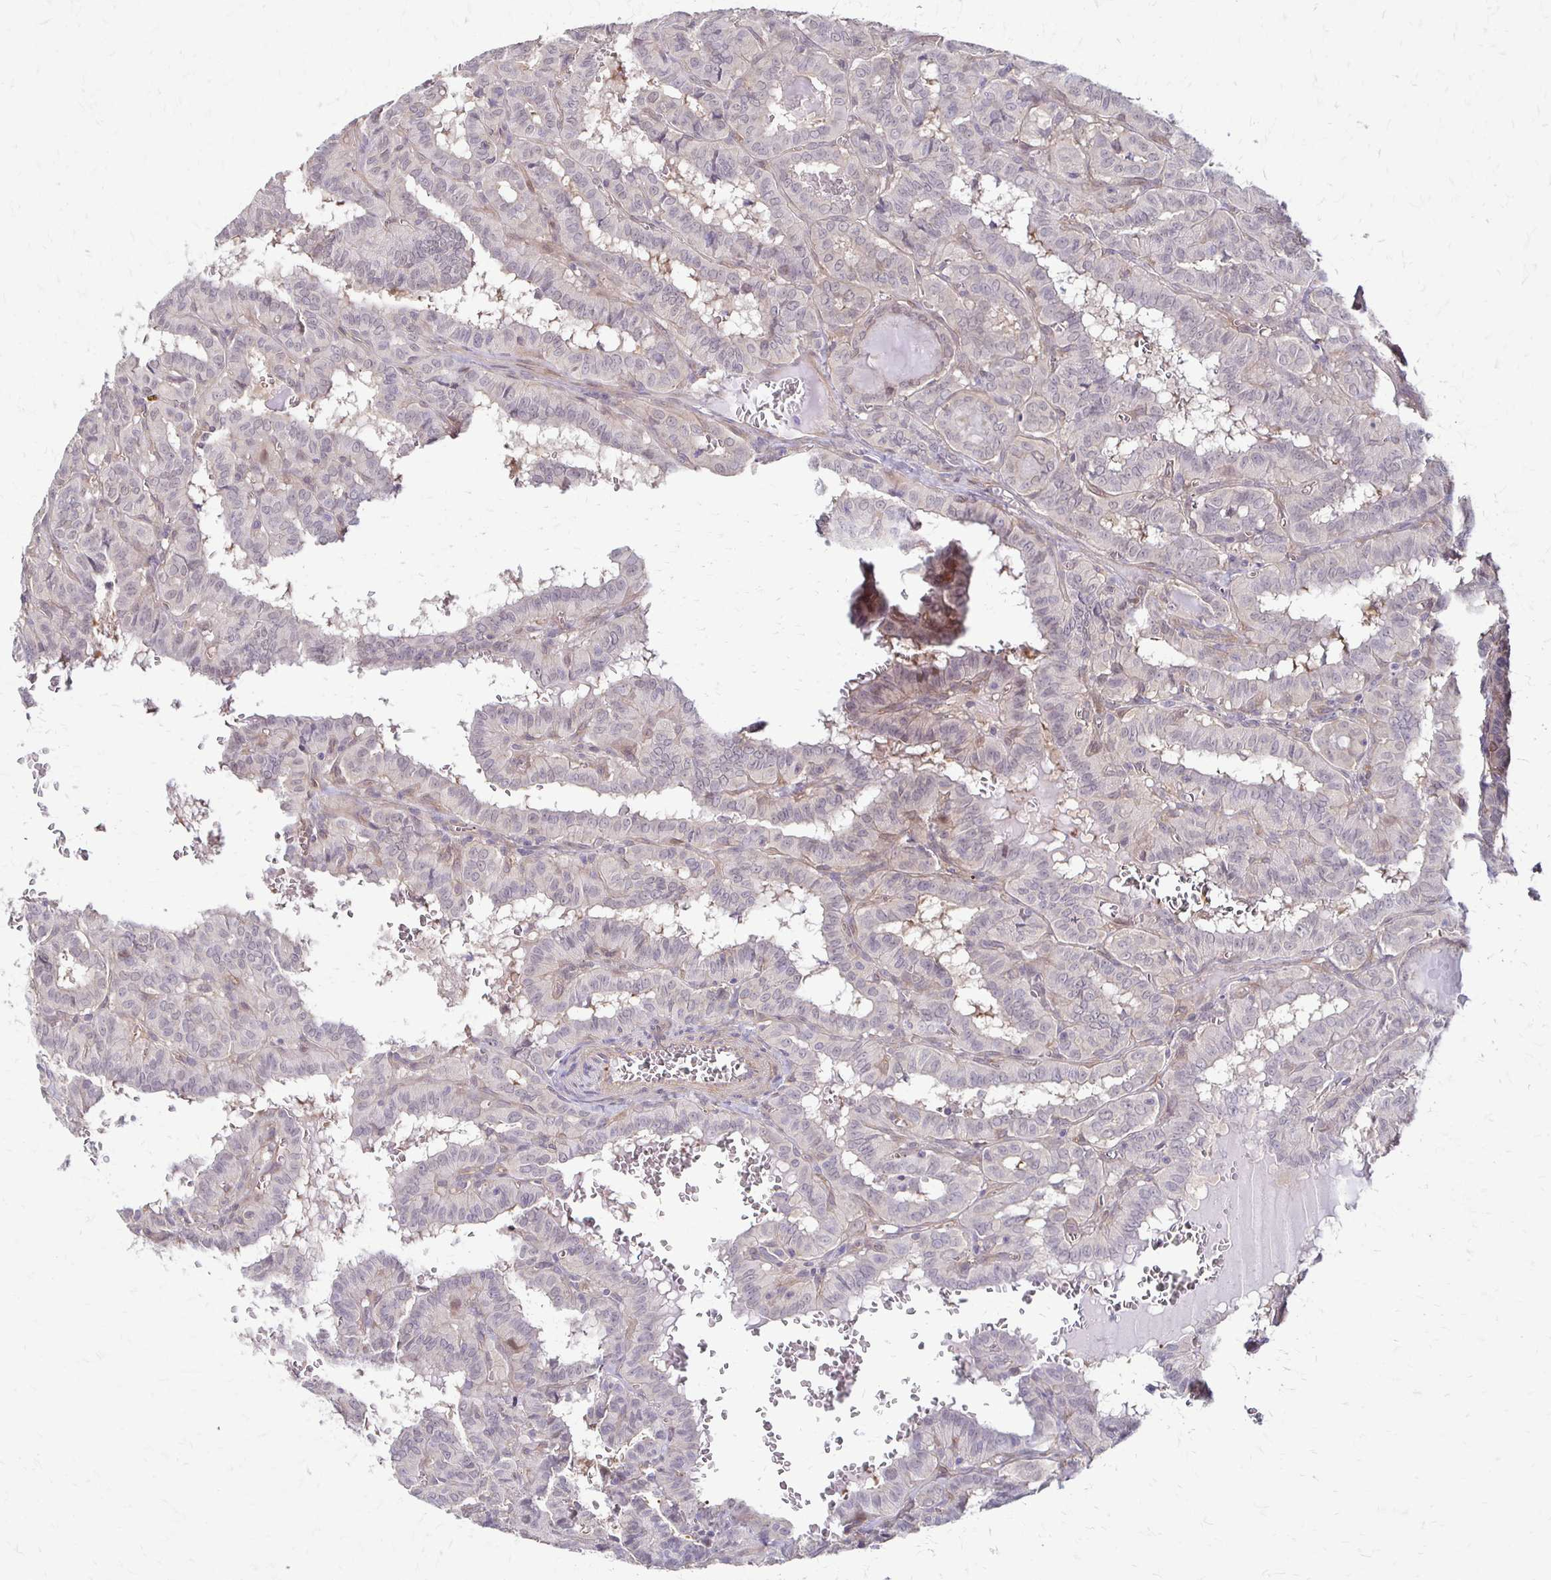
{"staining": {"intensity": "negative", "quantity": "none", "location": "none"}, "tissue": "thyroid cancer", "cell_type": "Tumor cells", "image_type": "cancer", "snomed": [{"axis": "morphology", "description": "Papillary adenocarcinoma, NOS"}, {"axis": "topography", "description": "Thyroid gland"}], "caption": "Thyroid papillary adenocarcinoma stained for a protein using immunohistochemistry (IHC) exhibits no staining tumor cells.", "gene": "CFL2", "patient": {"sex": "female", "age": 21}}